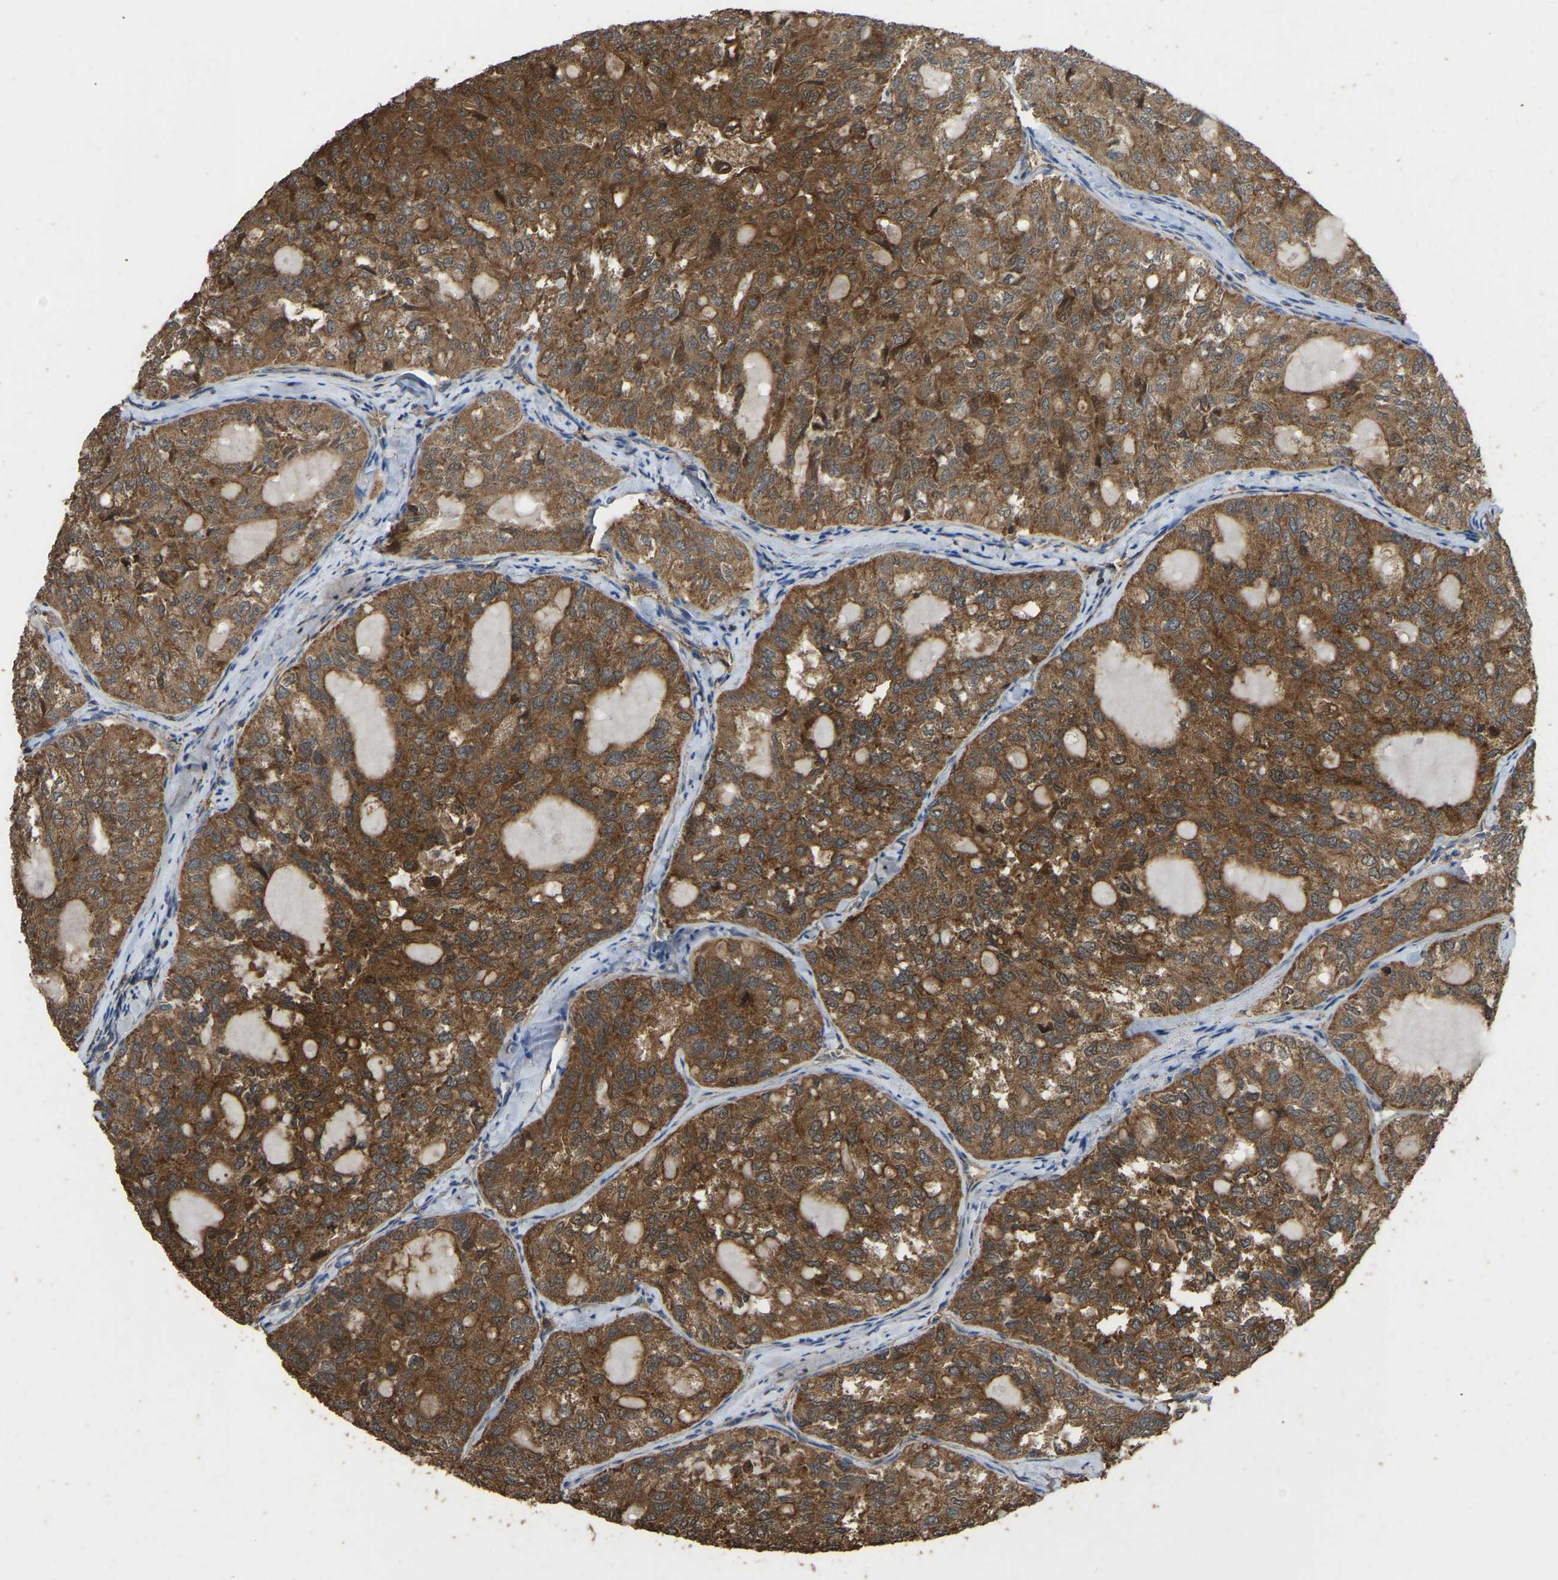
{"staining": {"intensity": "strong", "quantity": ">75%", "location": "cytoplasmic/membranous"}, "tissue": "thyroid cancer", "cell_type": "Tumor cells", "image_type": "cancer", "snomed": [{"axis": "morphology", "description": "Follicular adenoma carcinoma, NOS"}, {"axis": "topography", "description": "Thyroid gland"}], "caption": "Strong cytoplasmic/membranous protein positivity is present in about >75% of tumor cells in thyroid follicular adenoma carcinoma.", "gene": "FHIT", "patient": {"sex": "male", "age": 75}}